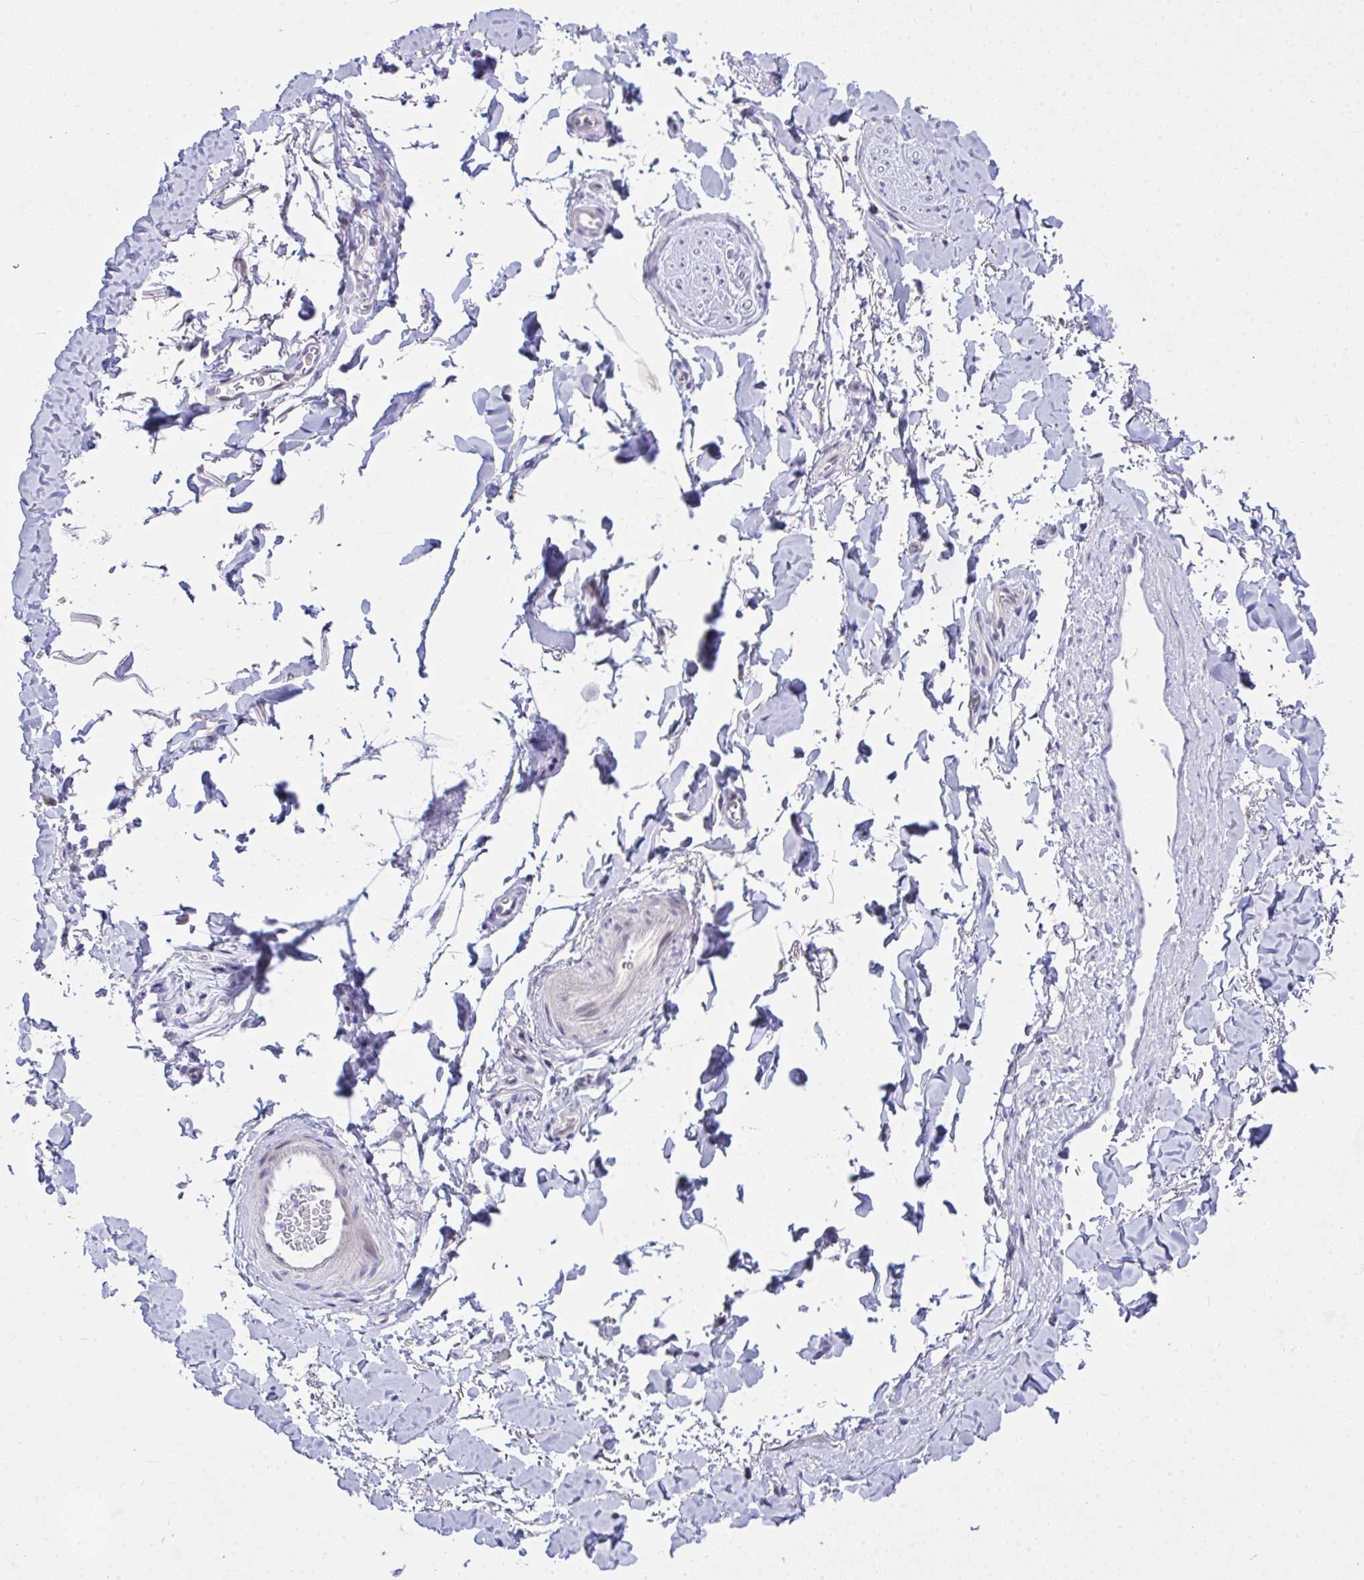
{"staining": {"intensity": "negative", "quantity": "none", "location": "none"}, "tissue": "adipose tissue", "cell_type": "Adipocytes", "image_type": "normal", "snomed": [{"axis": "morphology", "description": "Normal tissue, NOS"}, {"axis": "topography", "description": "Vulva"}, {"axis": "topography", "description": "Peripheral nerve tissue"}], "caption": "Protein analysis of unremarkable adipose tissue exhibits no significant positivity in adipocytes. The staining is performed using DAB (3,3'-diaminobenzidine) brown chromogen with nuclei counter-stained in using hematoxylin.", "gene": "NFXL1", "patient": {"sex": "female", "age": 66}}